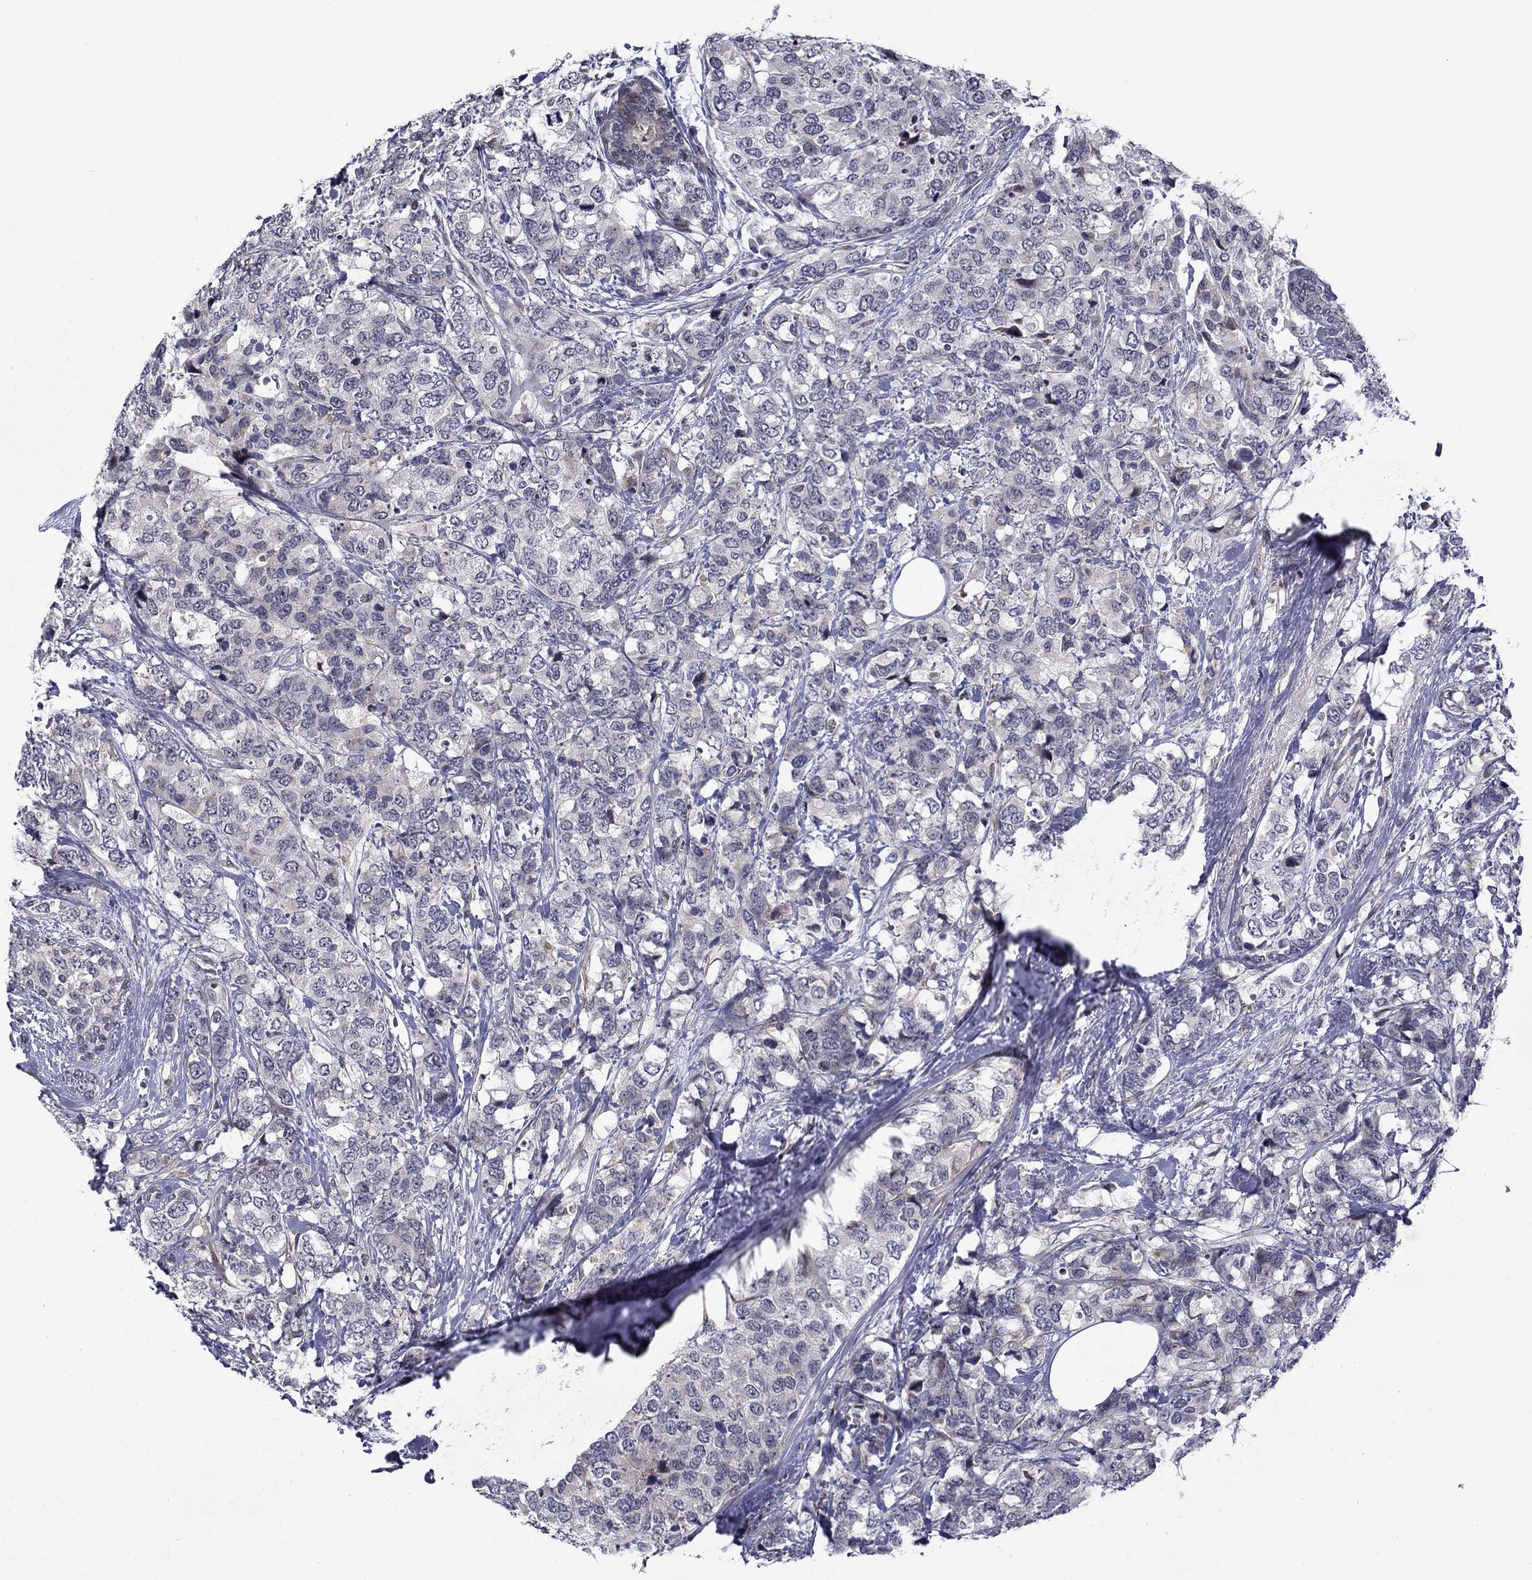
{"staining": {"intensity": "negative", "quantity": "none", "location": "none"}, "tissue": "breast cancer", "cell_type": "Tumor cells", "image_type": "cancer", "snomed": [{"axis": "morphology", "description": "Lobular carcinoma"}, {"axis": "topography", "description": "Breast"}], "caption": "Breast lobular carcinoma was stained to show a protein in brown. There is no significant expression in tumor cells. The staining is performed using DAB brown chromogen with nuclei counter-stained in using hematoxylin.", "gene": "B3GAT1", "patient": {"sex": "female", "age": 59}}